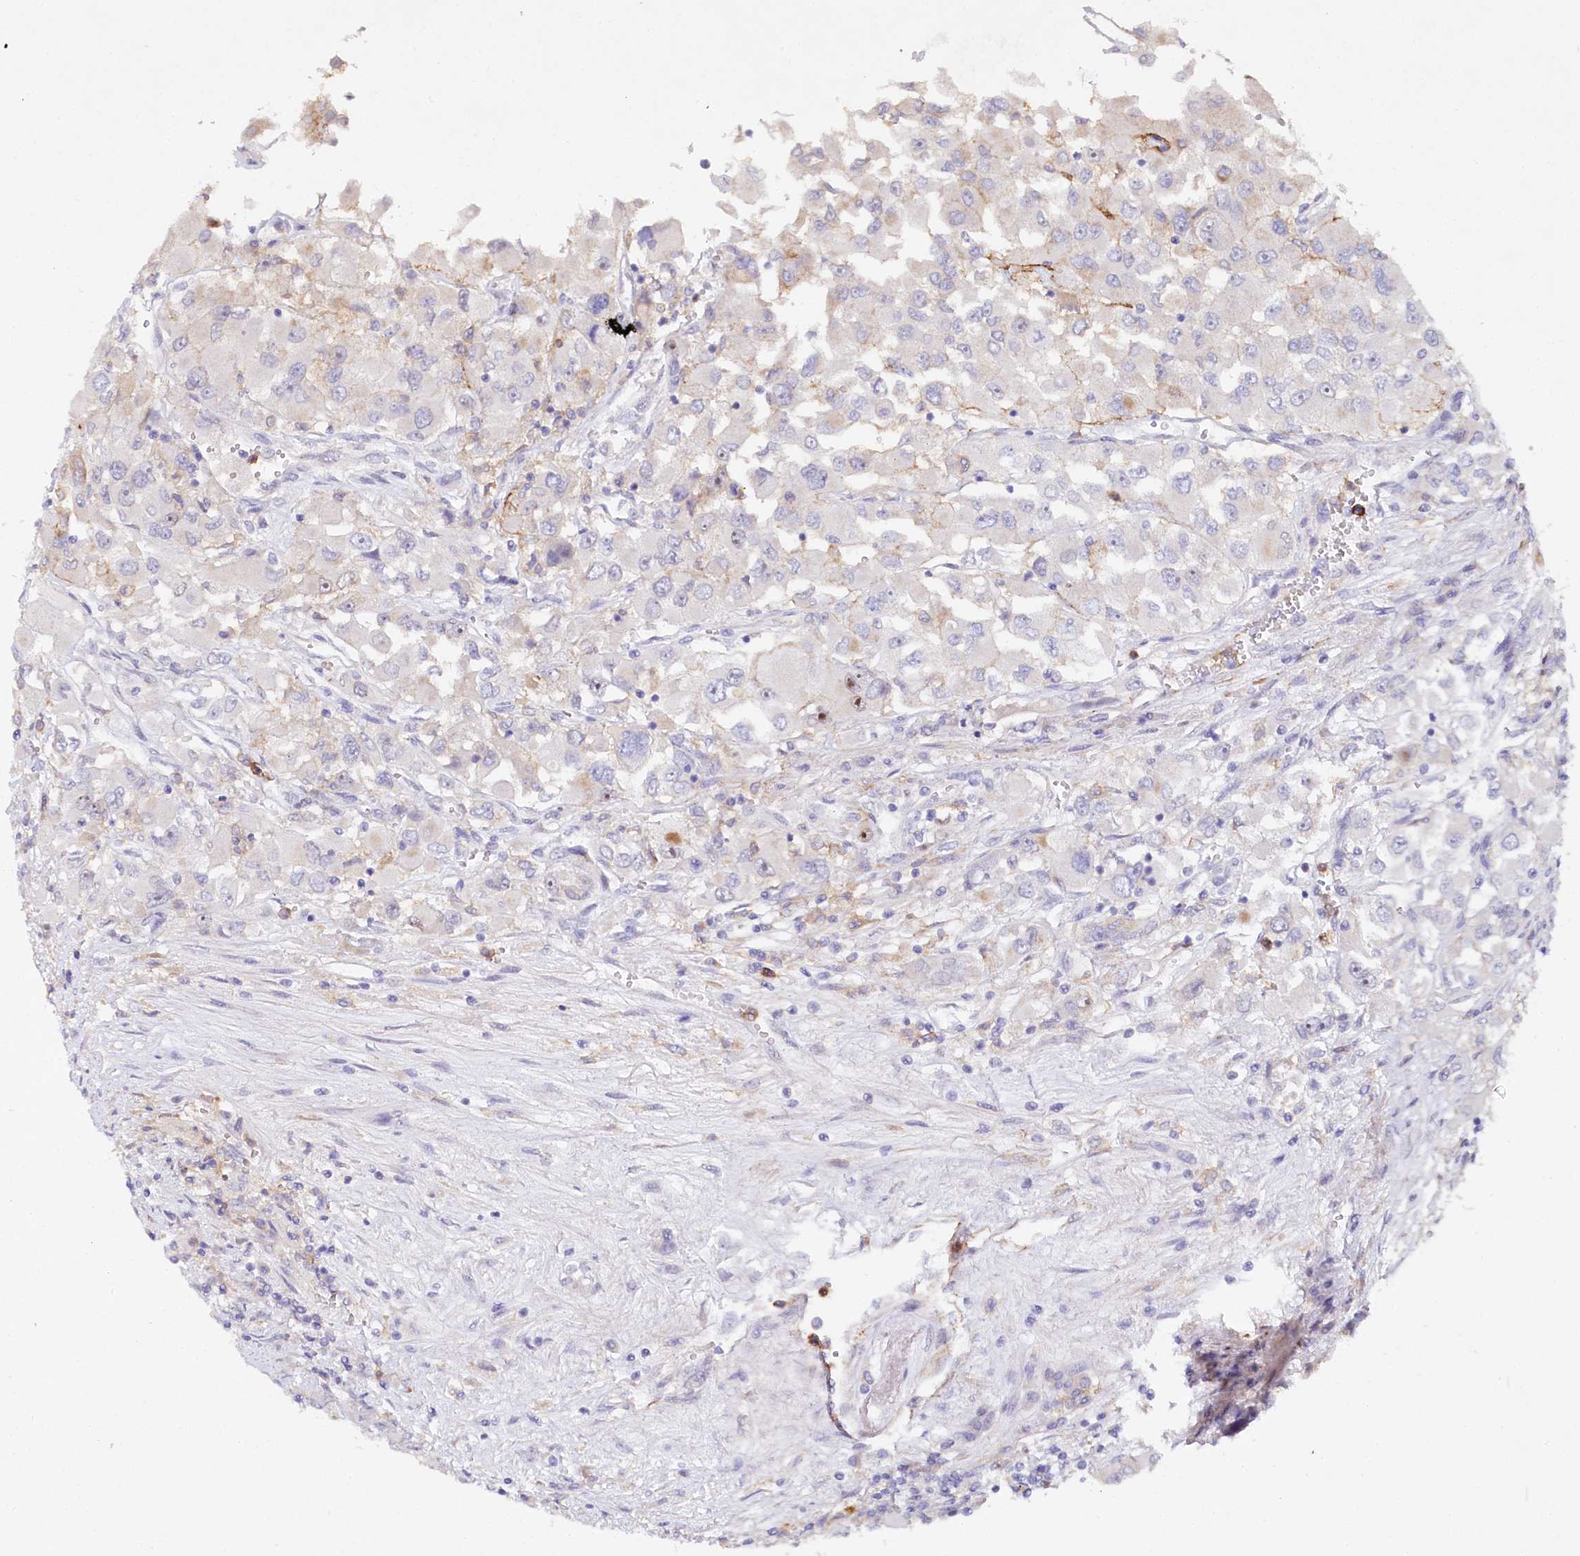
{"staining": {"intensity": "negative", "quantity": "none", "location": "none"}, "tissue": "renal cancer", "cell_type": "Tumor cells", "image_type": "cancer", "snomed": [{"axis": "morphology", "description": "Adenocarcinoma, NOS"}, {"axis": "topography", "description": "Kidney"}], "caption": "Tumor cells are negative for brown protein staining in renal cancer.", "gene": "ALDH3B1", "patient": {"sex": "female", "age": 52}}